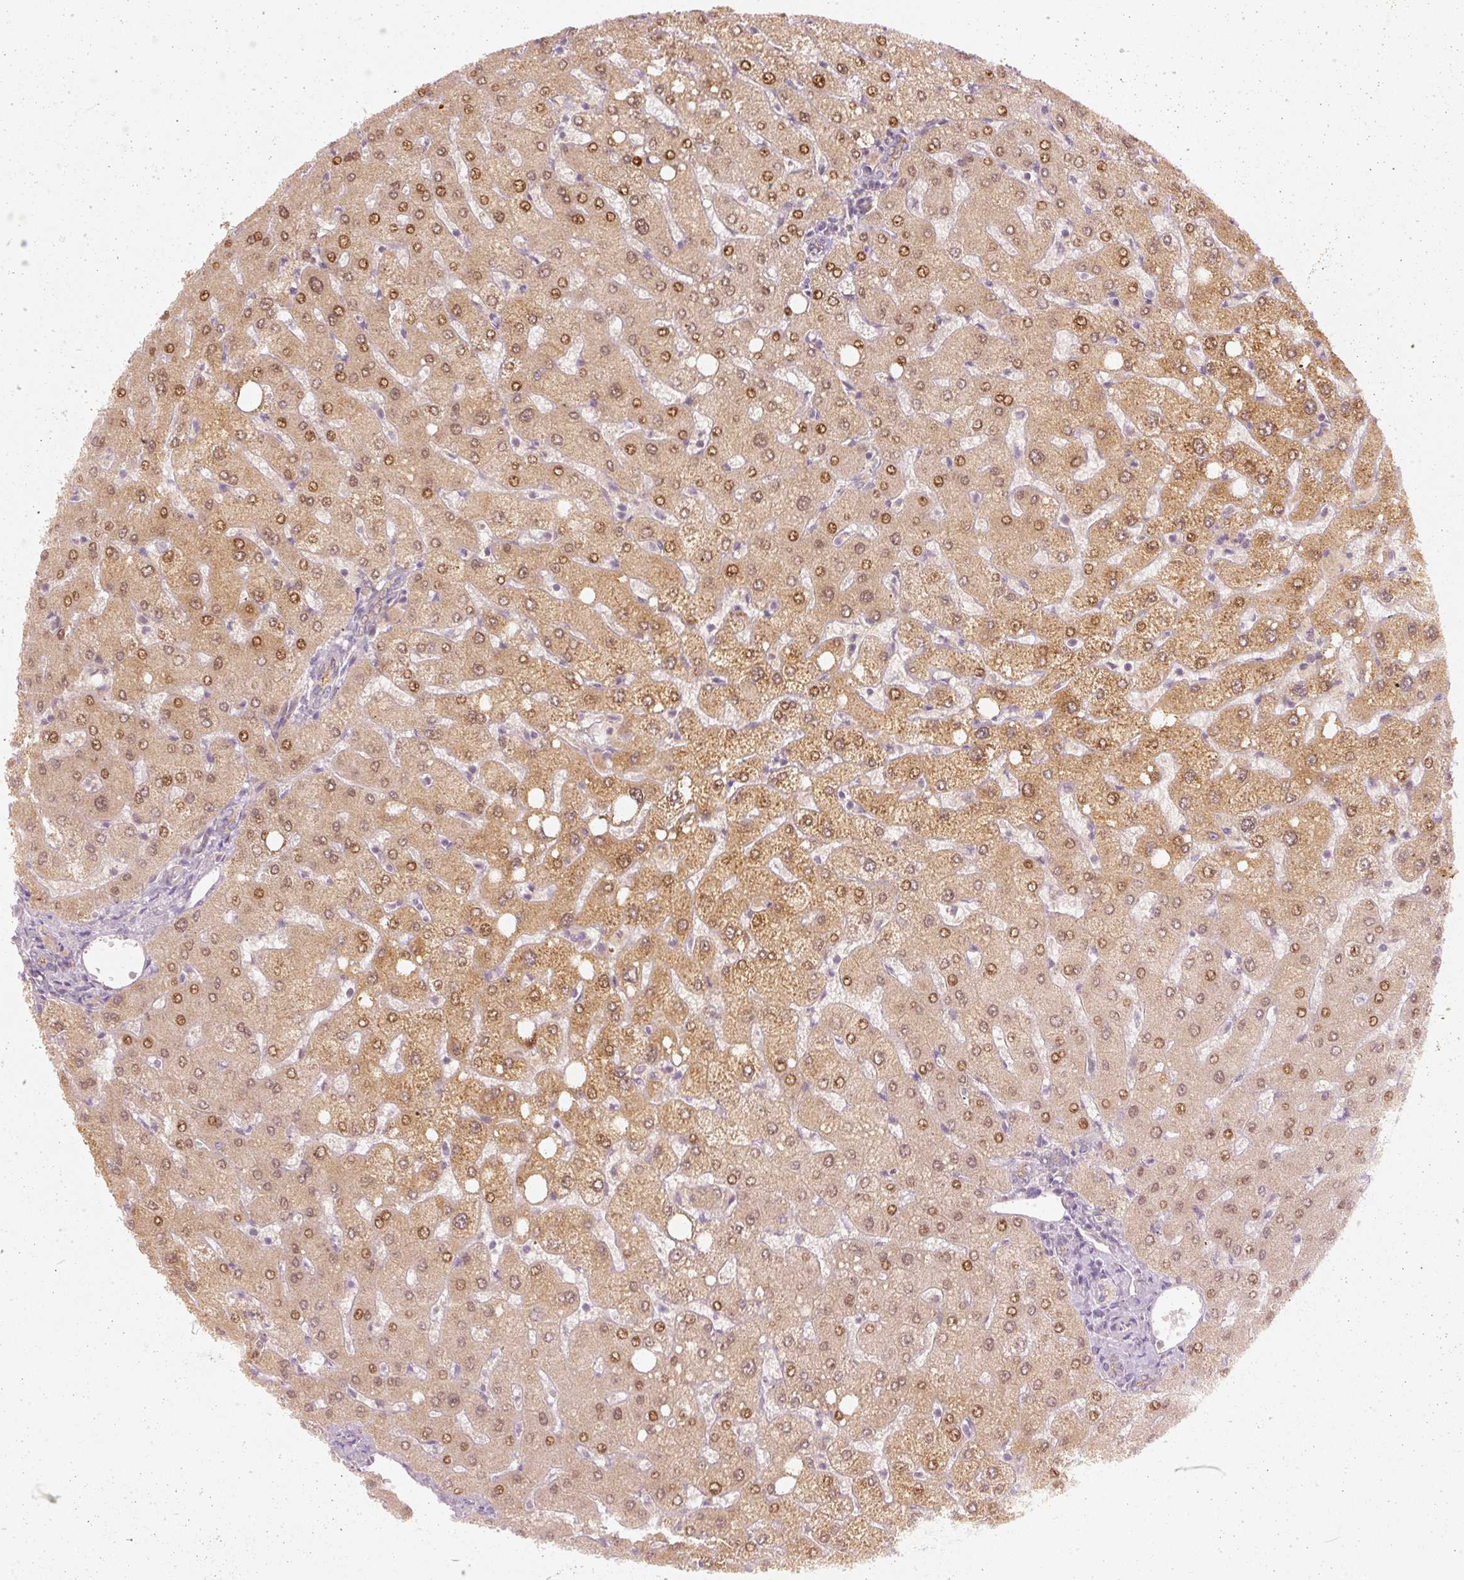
{"staining": {"intensity": "weak", "quantity": ">75%", "location": "cytoplasmic/membranous"}, "tissue": "liver", "cell_type": "Cholangiocytes", "image_type": "normal", "snomed": [{"axis": "morphology", "description": "Normal tissue, NOS"}, {"axis": "topography", "description": "Liver"}], "caption": "Cholangiocytes display low levels of weak cytoplasmic/membranous staining in approximately >75% of cells in benign human liver. The staining was performed using DAB, with brown indicating positive protein expression. Nuclei are stained blue with hematoxylin.", "gene": "DAPP1", "patient": {"sex": "female", "age": 54}}